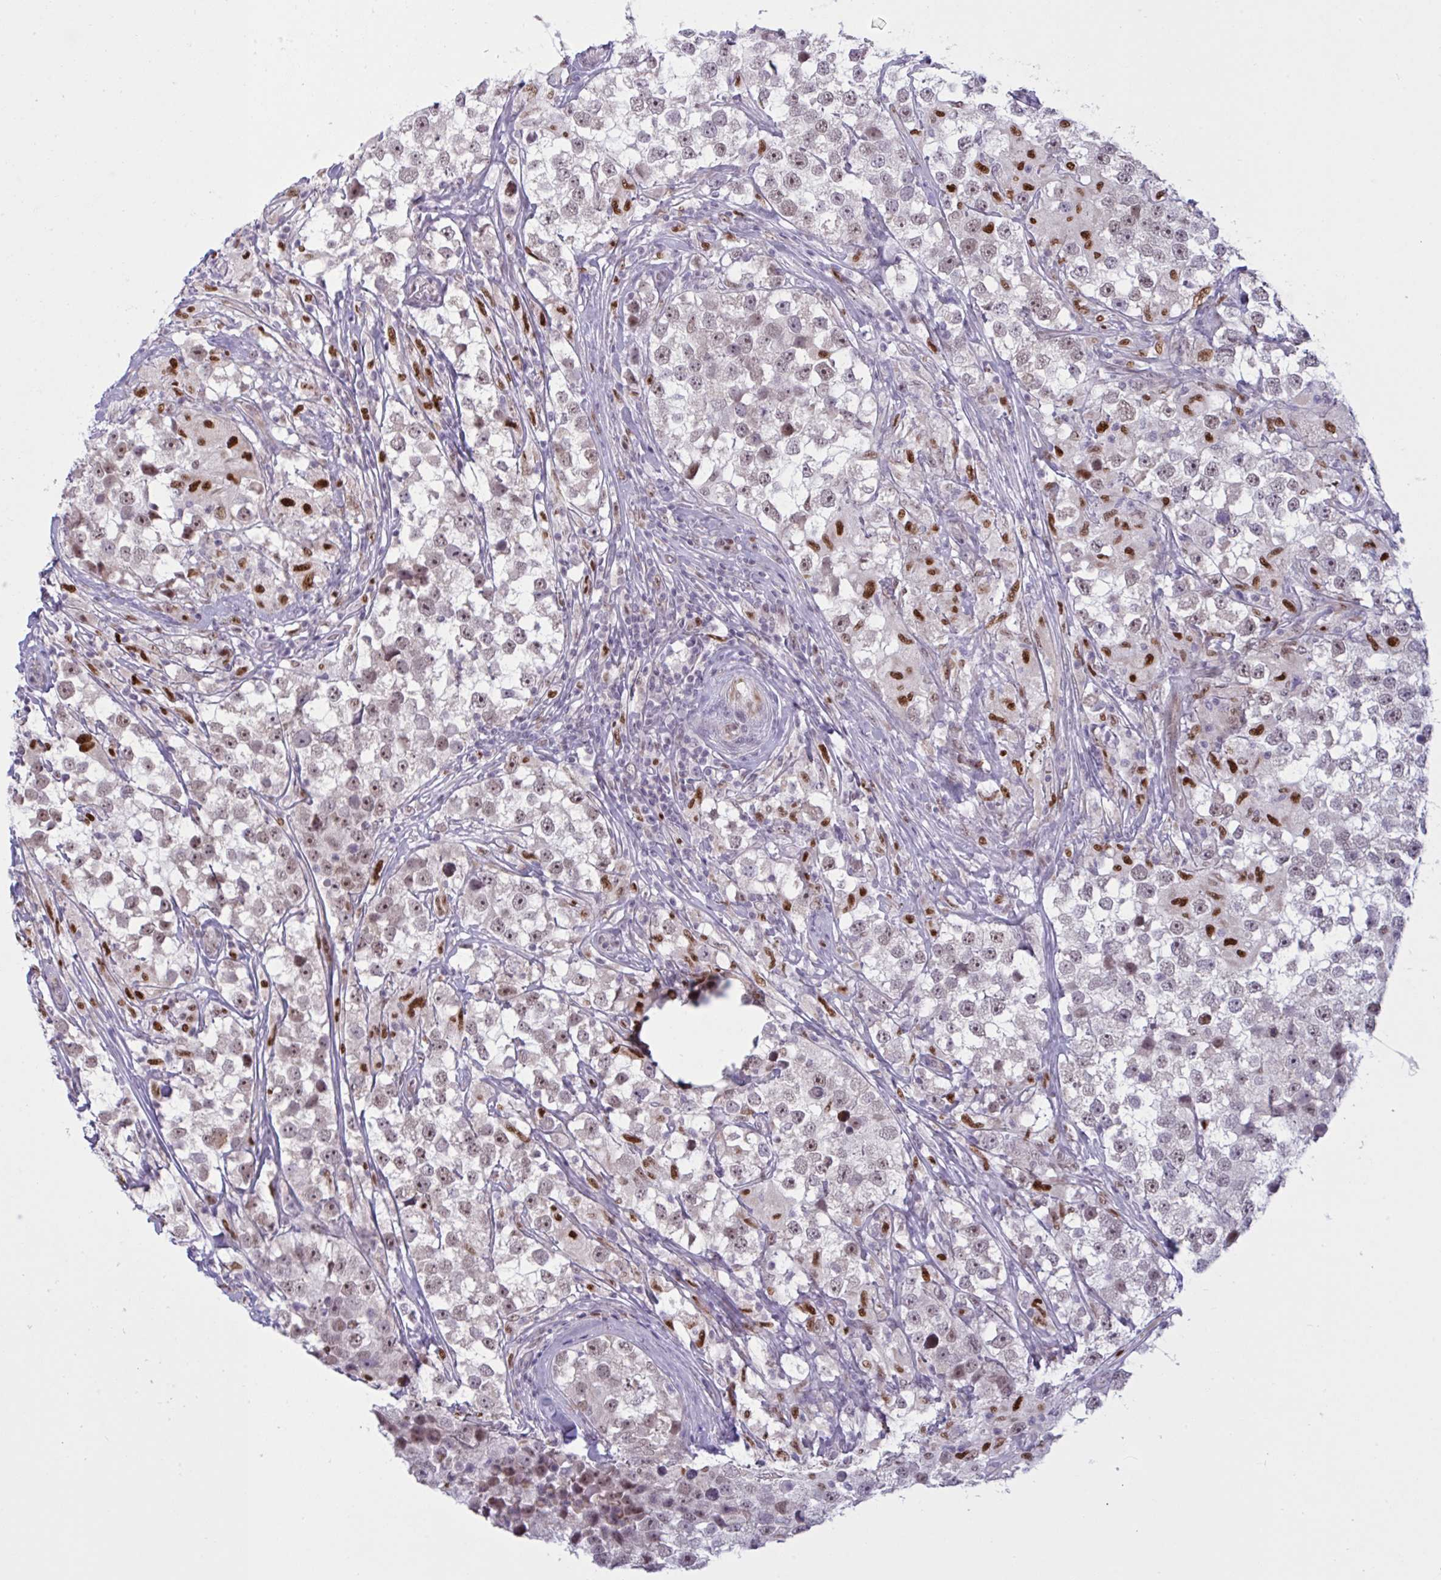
{"staining": {"intensity": "weak", "quantity": "25%-75%", "location": "nuclear"}, "tissue": "testis cancer", "cell_type": "Tumor cells", "image_type": "cancer", "snomed": [{"axis": "morphology", "description": "Seminoma, NOS"}, {"axis": "topography", "description": "Testis"}], "caption": "High-power microscopy captured an immunohistochemistry image of testis seminoma, revealing weak nuclear expression in approximately 25%-75% of tumor cells. (DAB (3,3'-diaminobenzidine) = brown stain, brightfield microscopy at high magnification).", "gene": "PRMT6", "patient": {"sex": "male", "age": 46}}